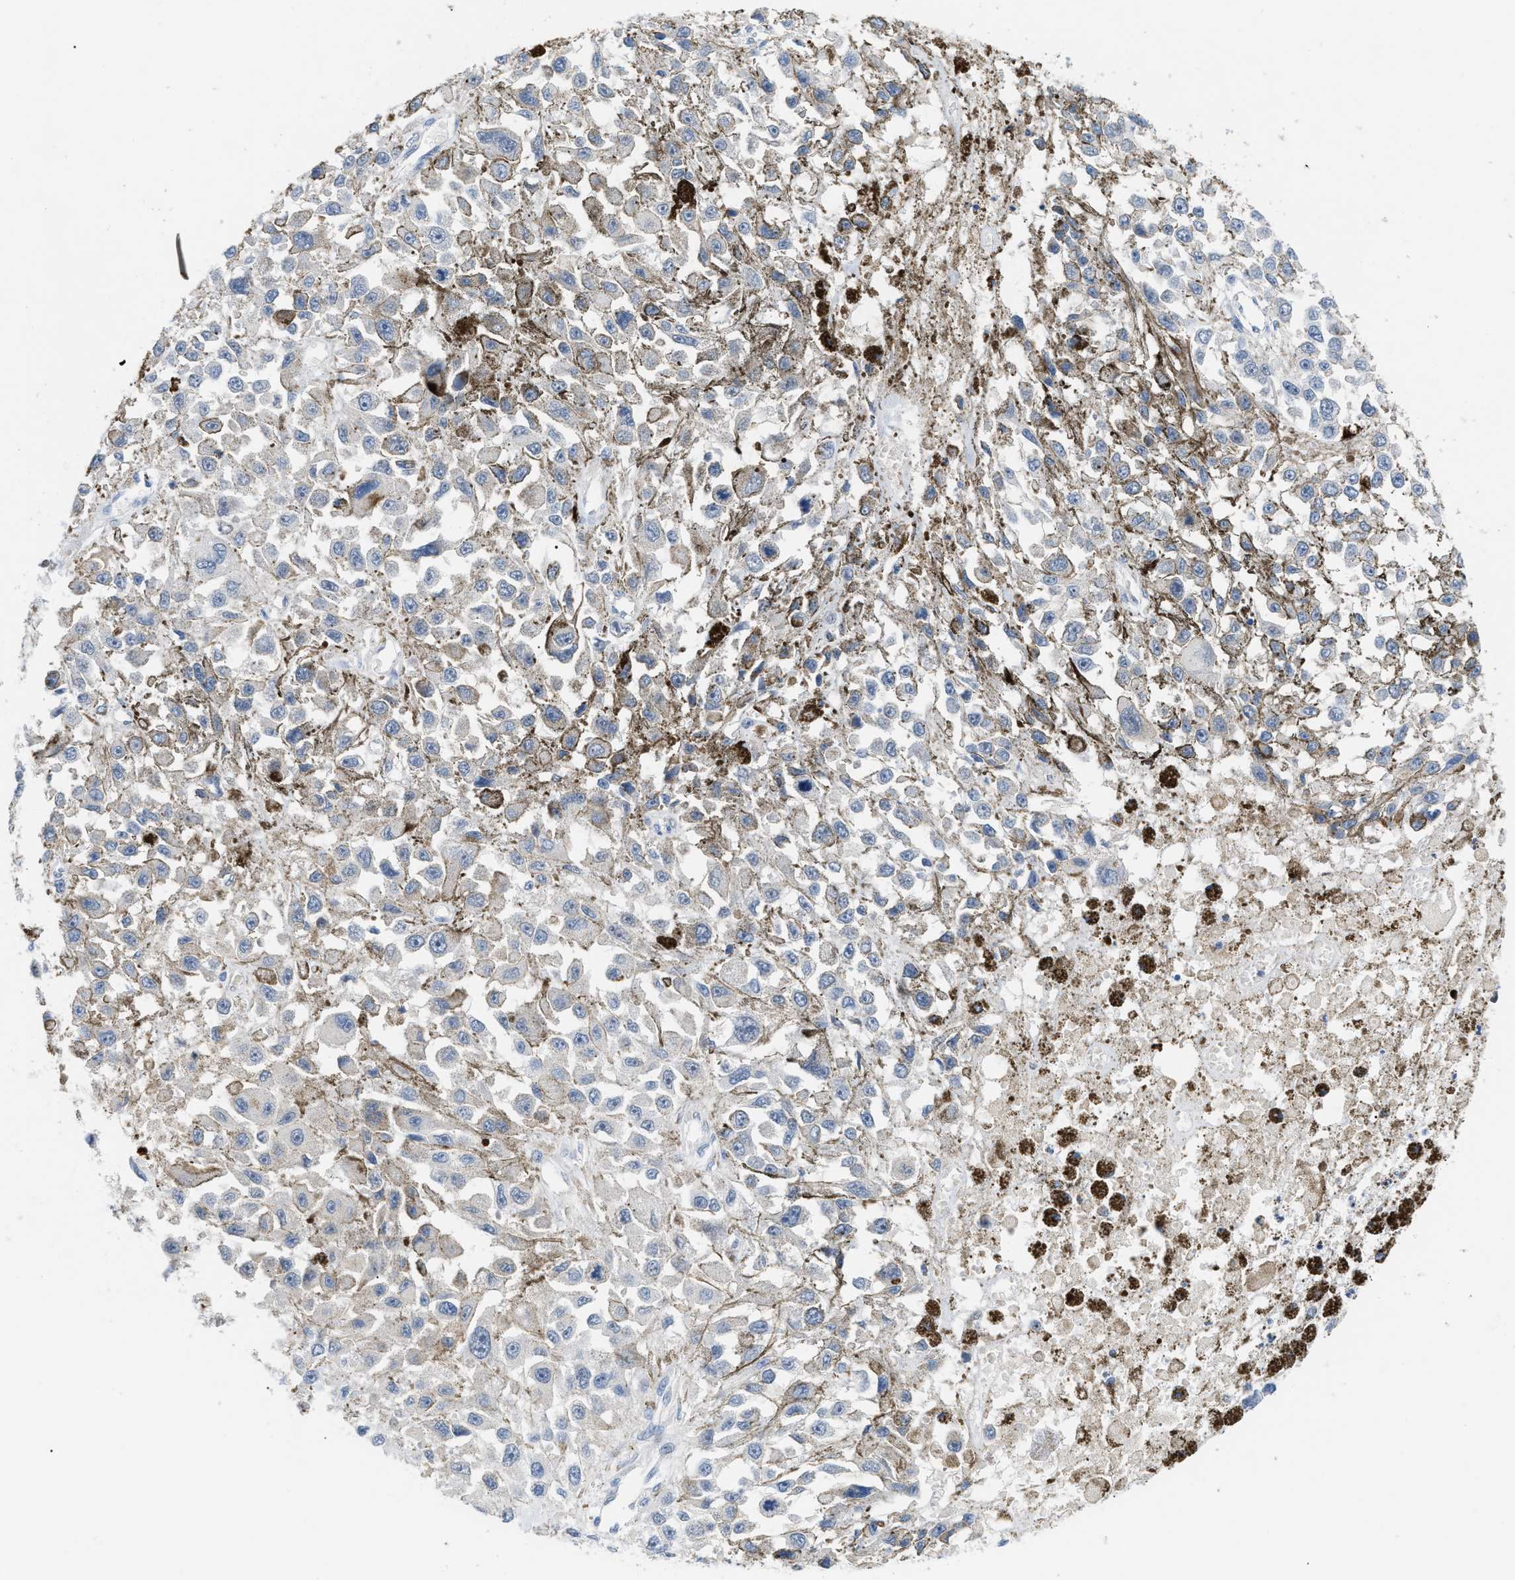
{"staining": {"intensity": "negative", "quantity": "none", "location": "none"}, "tissue": "melanoma", "cell_type": "Tumor cells", "image_type": "cancer", "snomed": [{"axis": "morphology", "description": "Malignant melanoma, Metastatic site"}, {"axis": "topography", "description": "Lymph node"}], "caption": "The IHC histopathology image has no significant expression in tumor cells of malignant melanoma (metastatic site) tissue.", "gene": "INPP5D", "patient": {"sex": "male", "age": 59}}